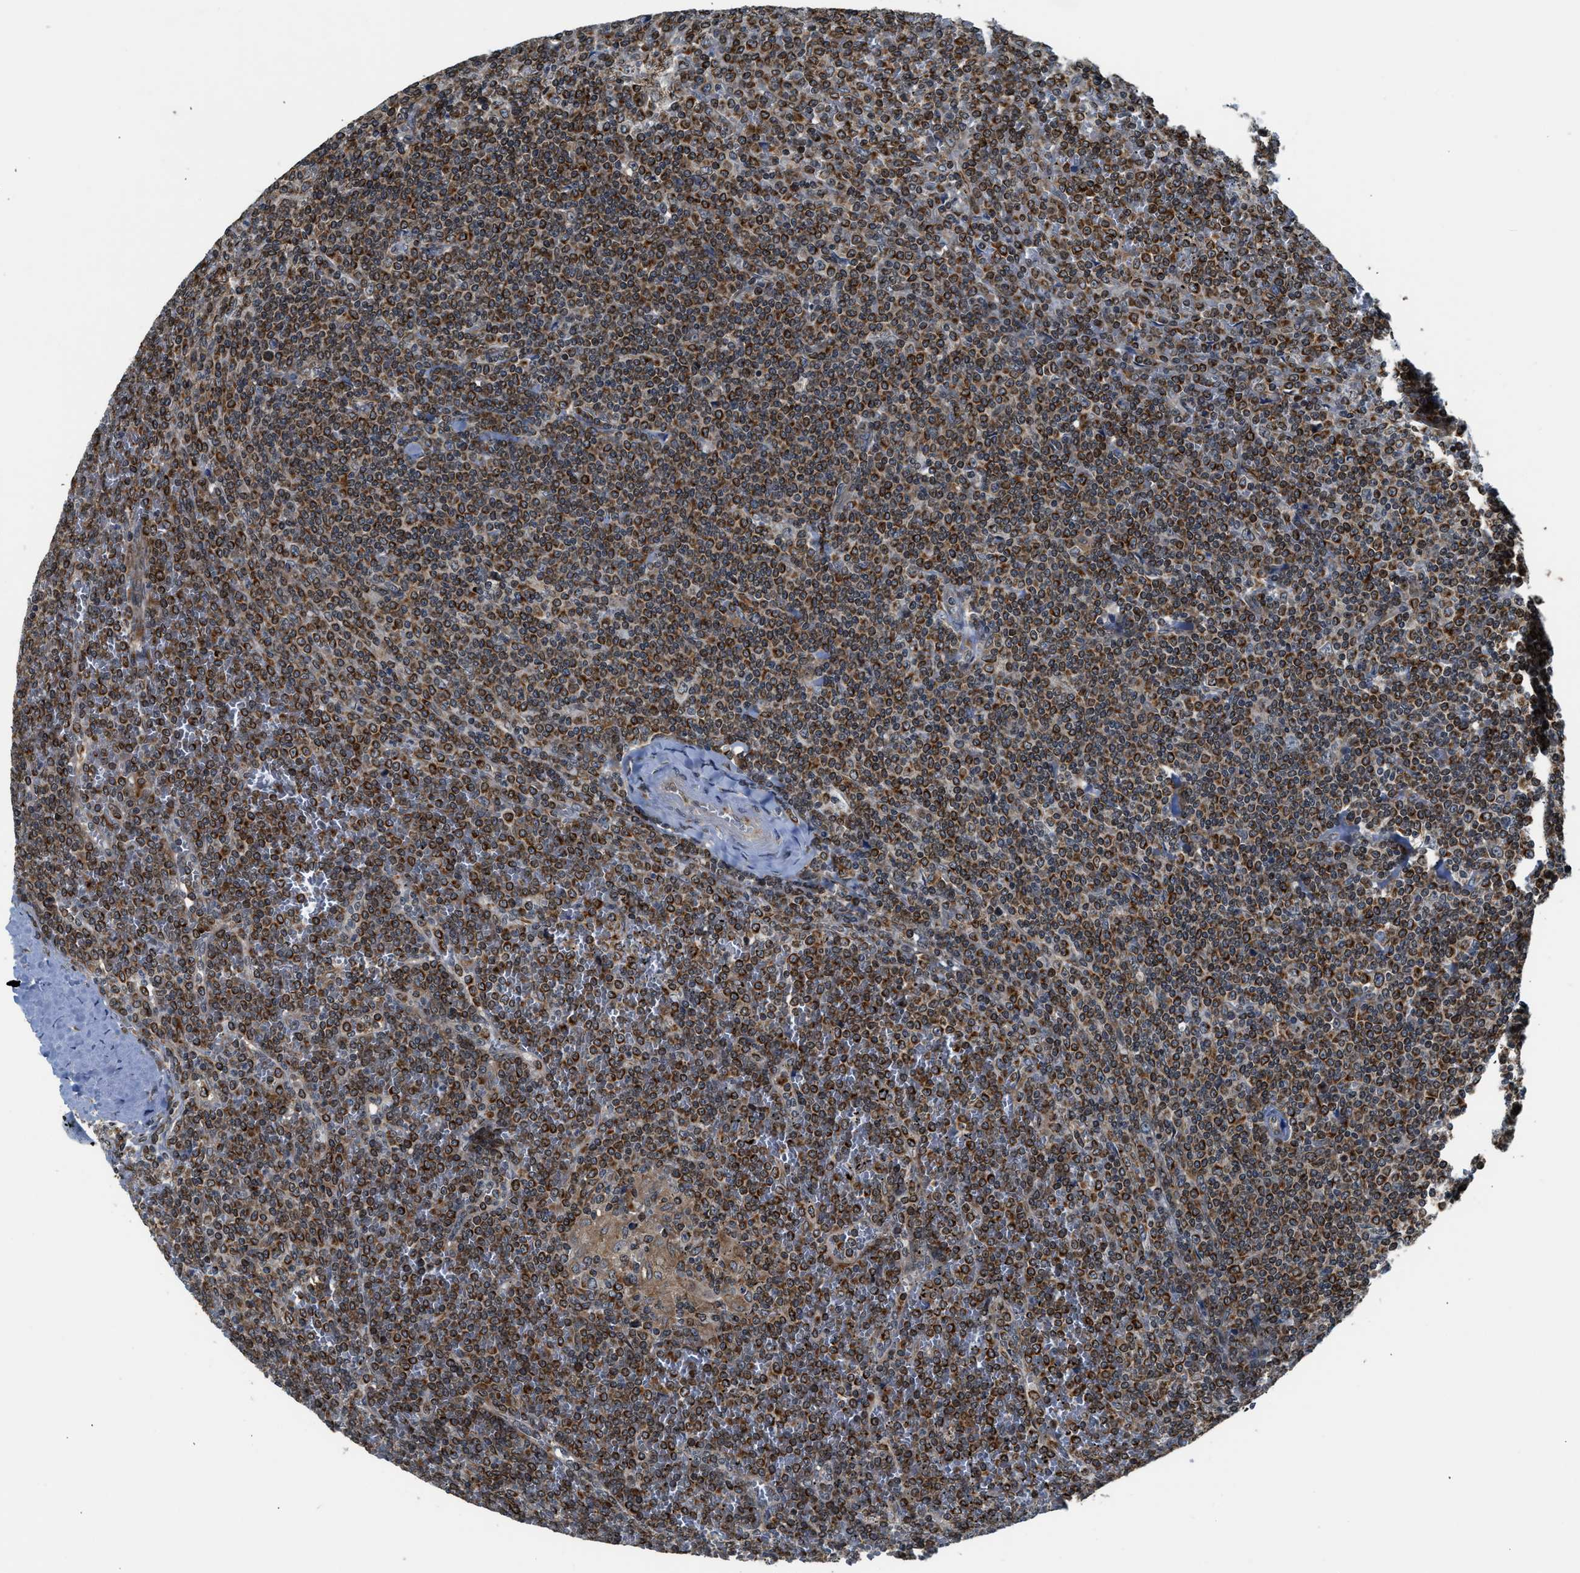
{"staining": {"intensity": "strong", "quantity": ">75%", "location": "cytoplasmic/membranous"}, "tissue": "lymphoma", "cell_type": "Tumor cells", "image_type": "cancer", "snomed": [{"axis": "morphology", "description": "Malignant lymphoma, non-Hodgkin's type, Low grade"}, {"axis": "topography", "description": "Spleen"}], "caption": "An image of malignant lymphoma, non-Hodgkin's type (low-grade) stained for a protein exhibits strong cytoplasmic/membranous brown staining in tumor cells.", "gene": "RETREG3", "patient": {"sex": "female", "age": 19}}